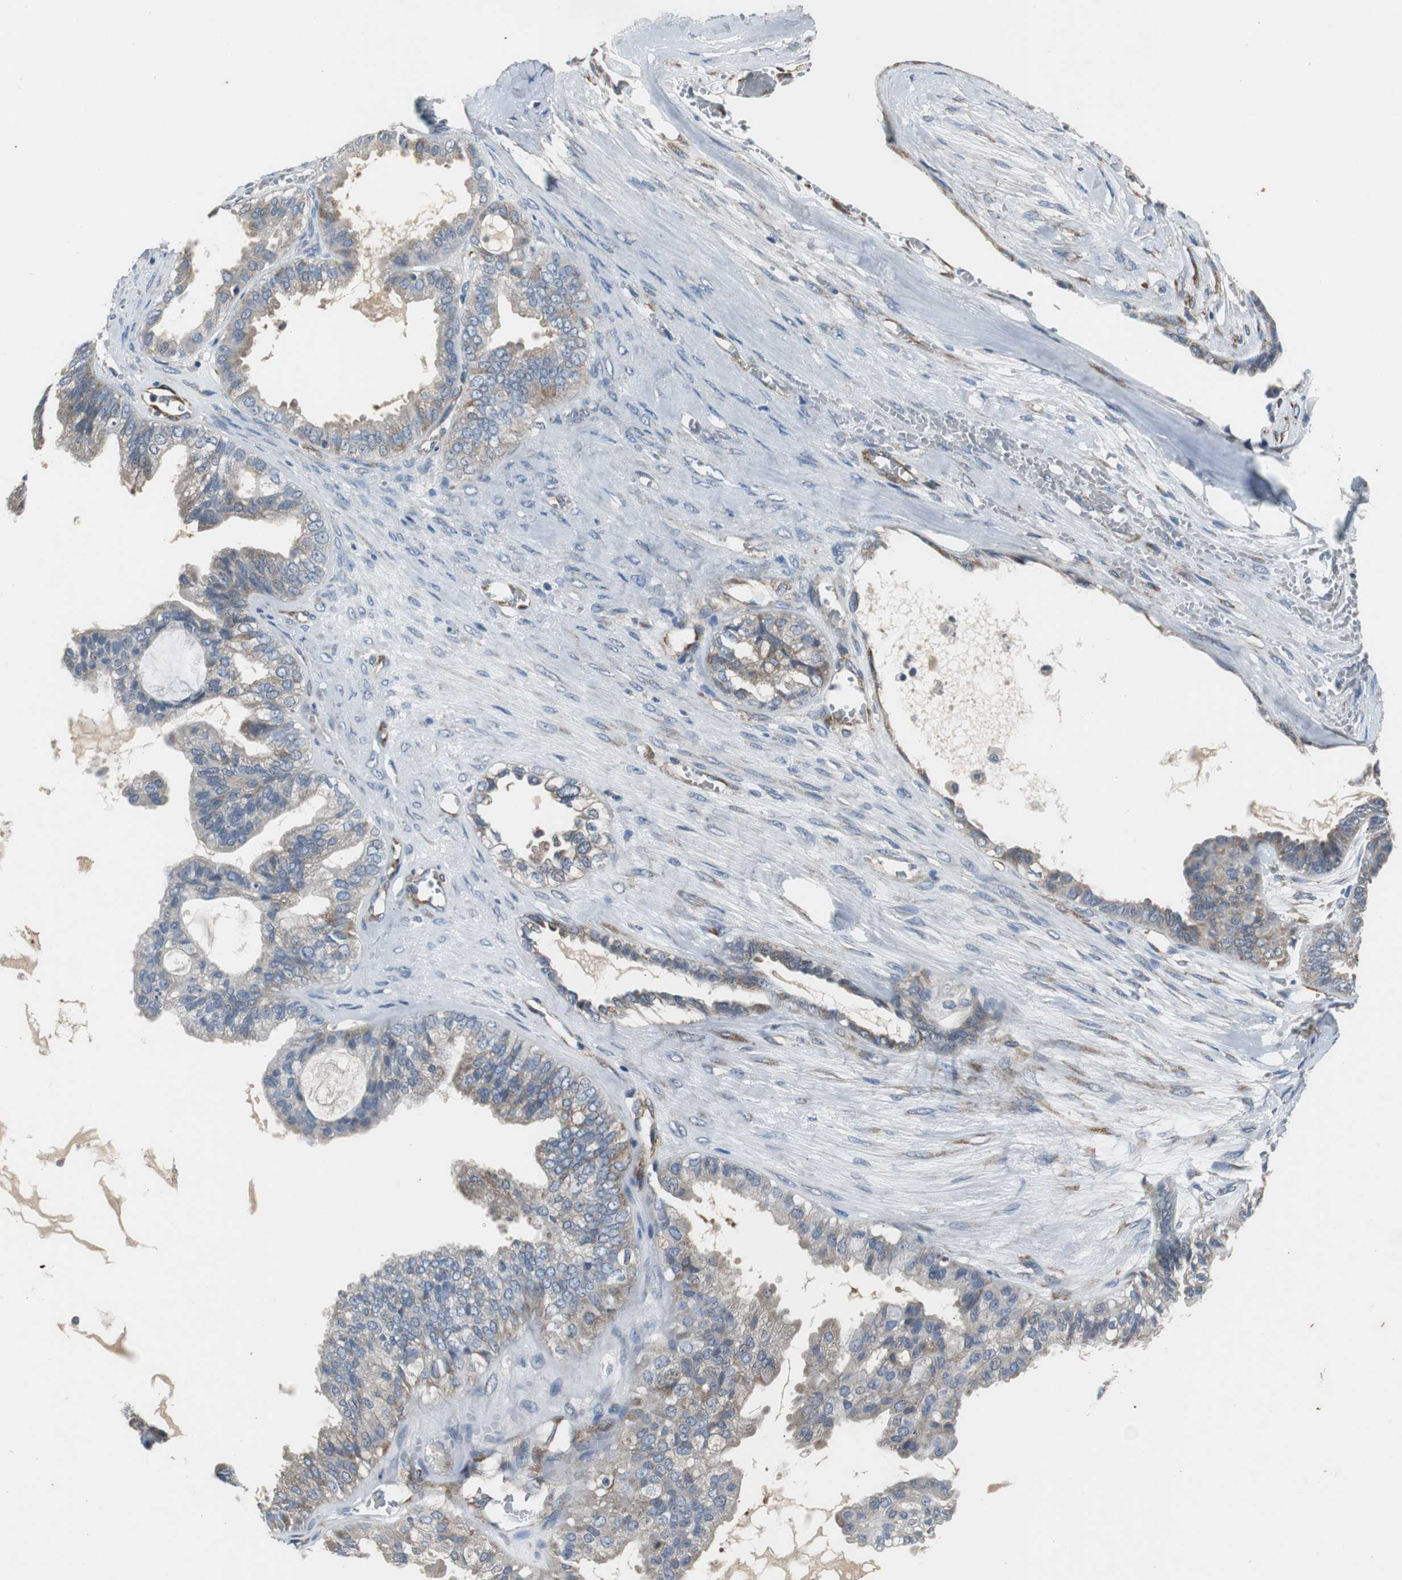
{"staining": {"intensity": "weak", "quantity": "25%-75%", "location": "cytoplasmic/membranous"}, "tissue": "ovarian cancer", "cell_type": "Tumor cells", "image_type": "cancer", "snomed": [{"axis": "morphology", "description": "Carcinoma, NOS"}, {"axis": "morphology", "description": "Carcinoma, endometroid"}, {"axis": "topography", "description": "Ovary"}], "caption": "Carcinoma (ovarian) tissue reveals weak cytoplasmic/membranous positivity in about 25%-75% of tumor cells, visualized by immunohistochemistry.", "gene": "ISCU", "patient": {"sex": "female", "age": 50}}